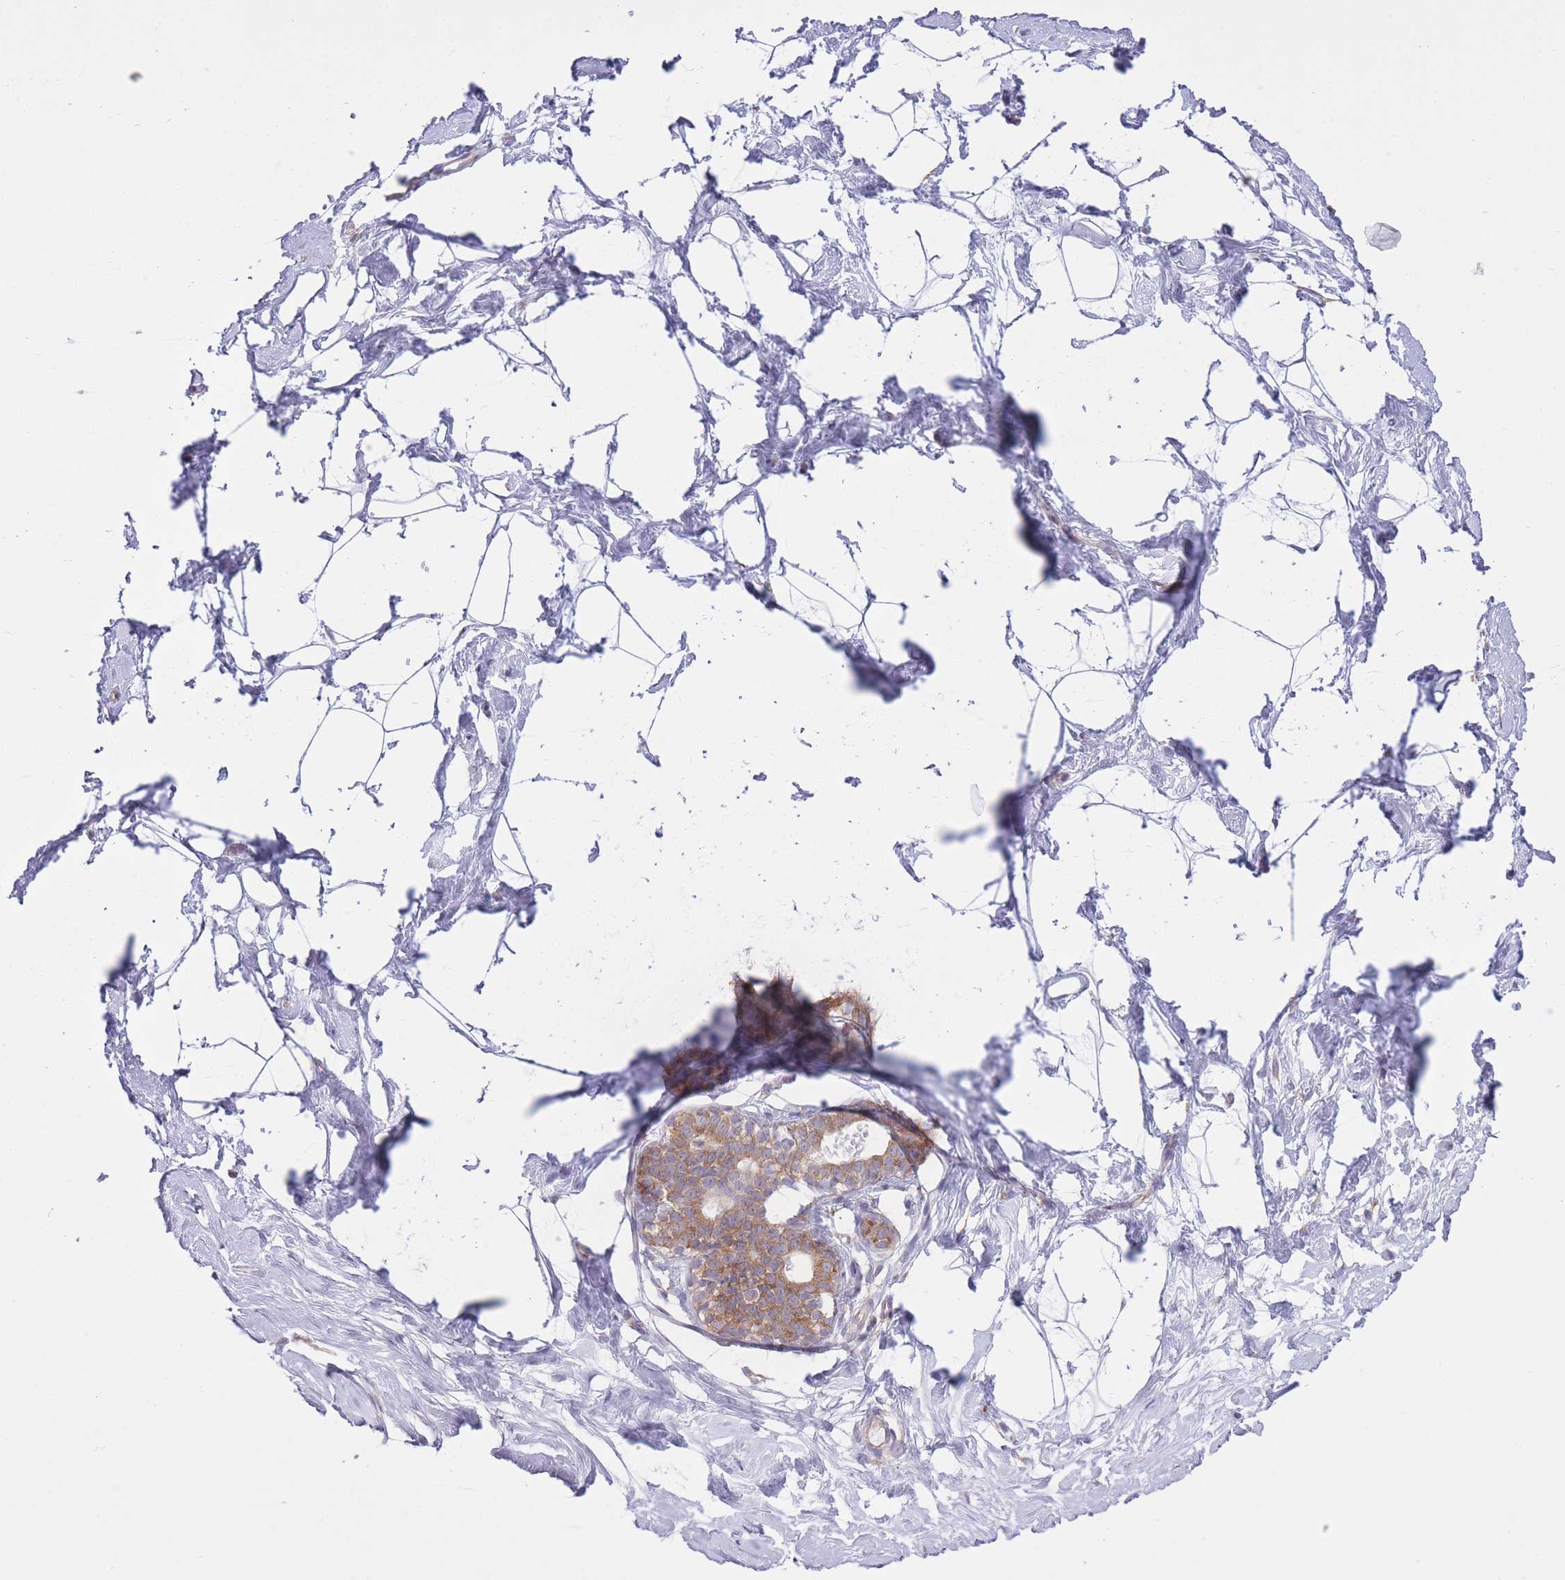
{"staining": {"intensity": "negative", "quantity": "none", "location": "none"}, "tissue": "breast", "cell_type": "Adipocytes", "image_type": "normal", "snomed": [{"axis": "morphology", "description": "Normal tissue, NOS"}, {"axis": "morphology", "description": "Adenoma, NOS"}, {"axis": "topography", "description": "Breast"}], "caption": "High power microscopy histopathology image of an immunohistochemistry histopathology image of benign breast, revealing no significant positivity in adipocytes.", "gene": "ZNF501", "patient": {"sex": "female", "age": 23}}